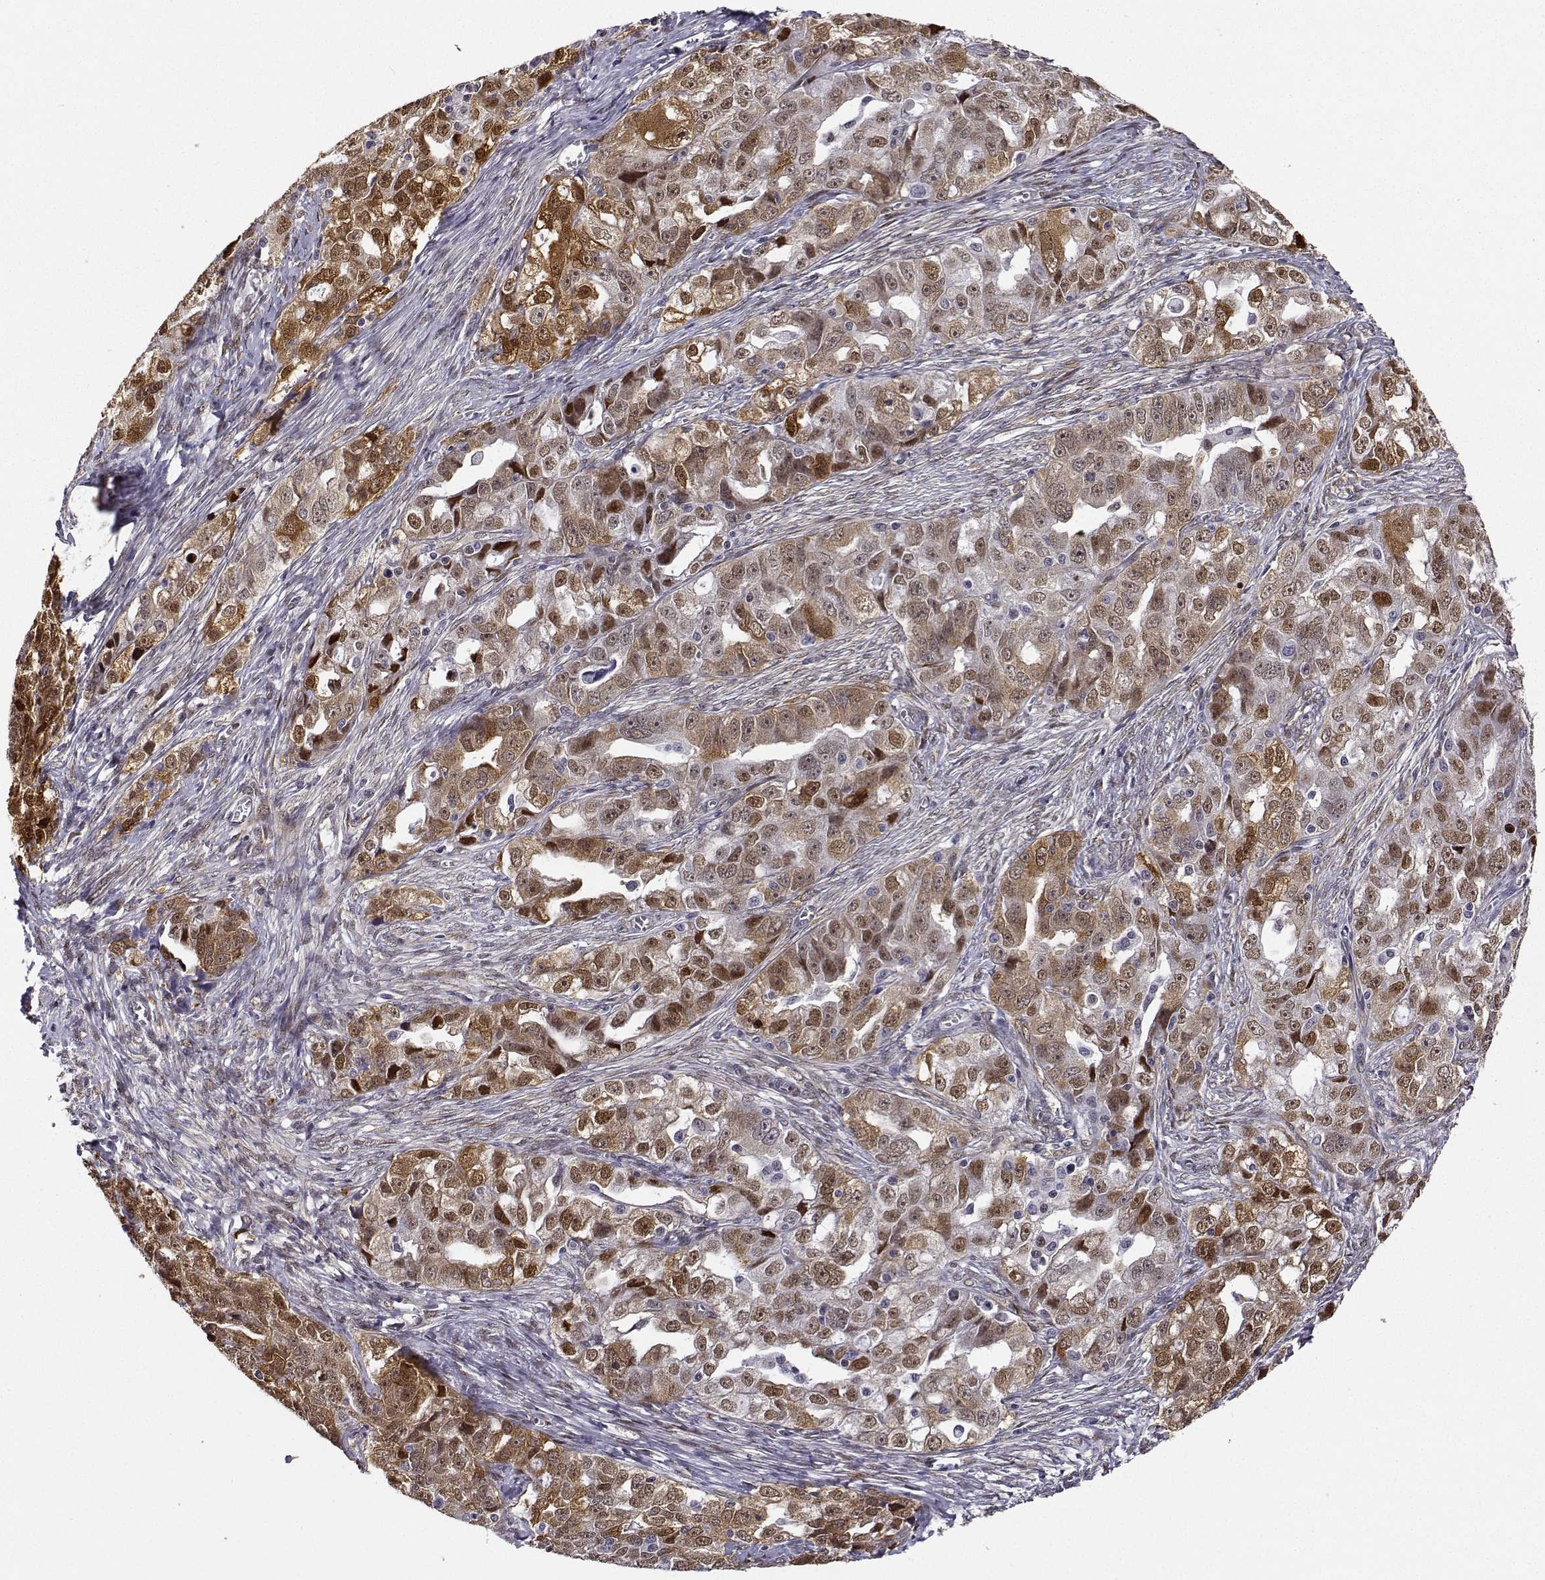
{"staining": {"intensity": "moderate", "quantity": ">75%", "location": "cytoplasmic/membranous,nuclear"}, "tissue": "ovarian cancer", "cell_type": "Tumor cells", "image_type": "cancer", "snomed": [{"axis": "morphology", "description": "Cystadenocarcinoma, serous, NOS"}, {"axis": "topography", "description": "Ovary"}], "caption": "The image demonstrates a brown stain indicating the presence of a protein in the cytoplasmic/membranous and nuclear of tumor cells in ovarian cancer (serous cystadenocarcinoma).", "gene": "PHGDH", "patient": {"sex": "female", "age": 51}}